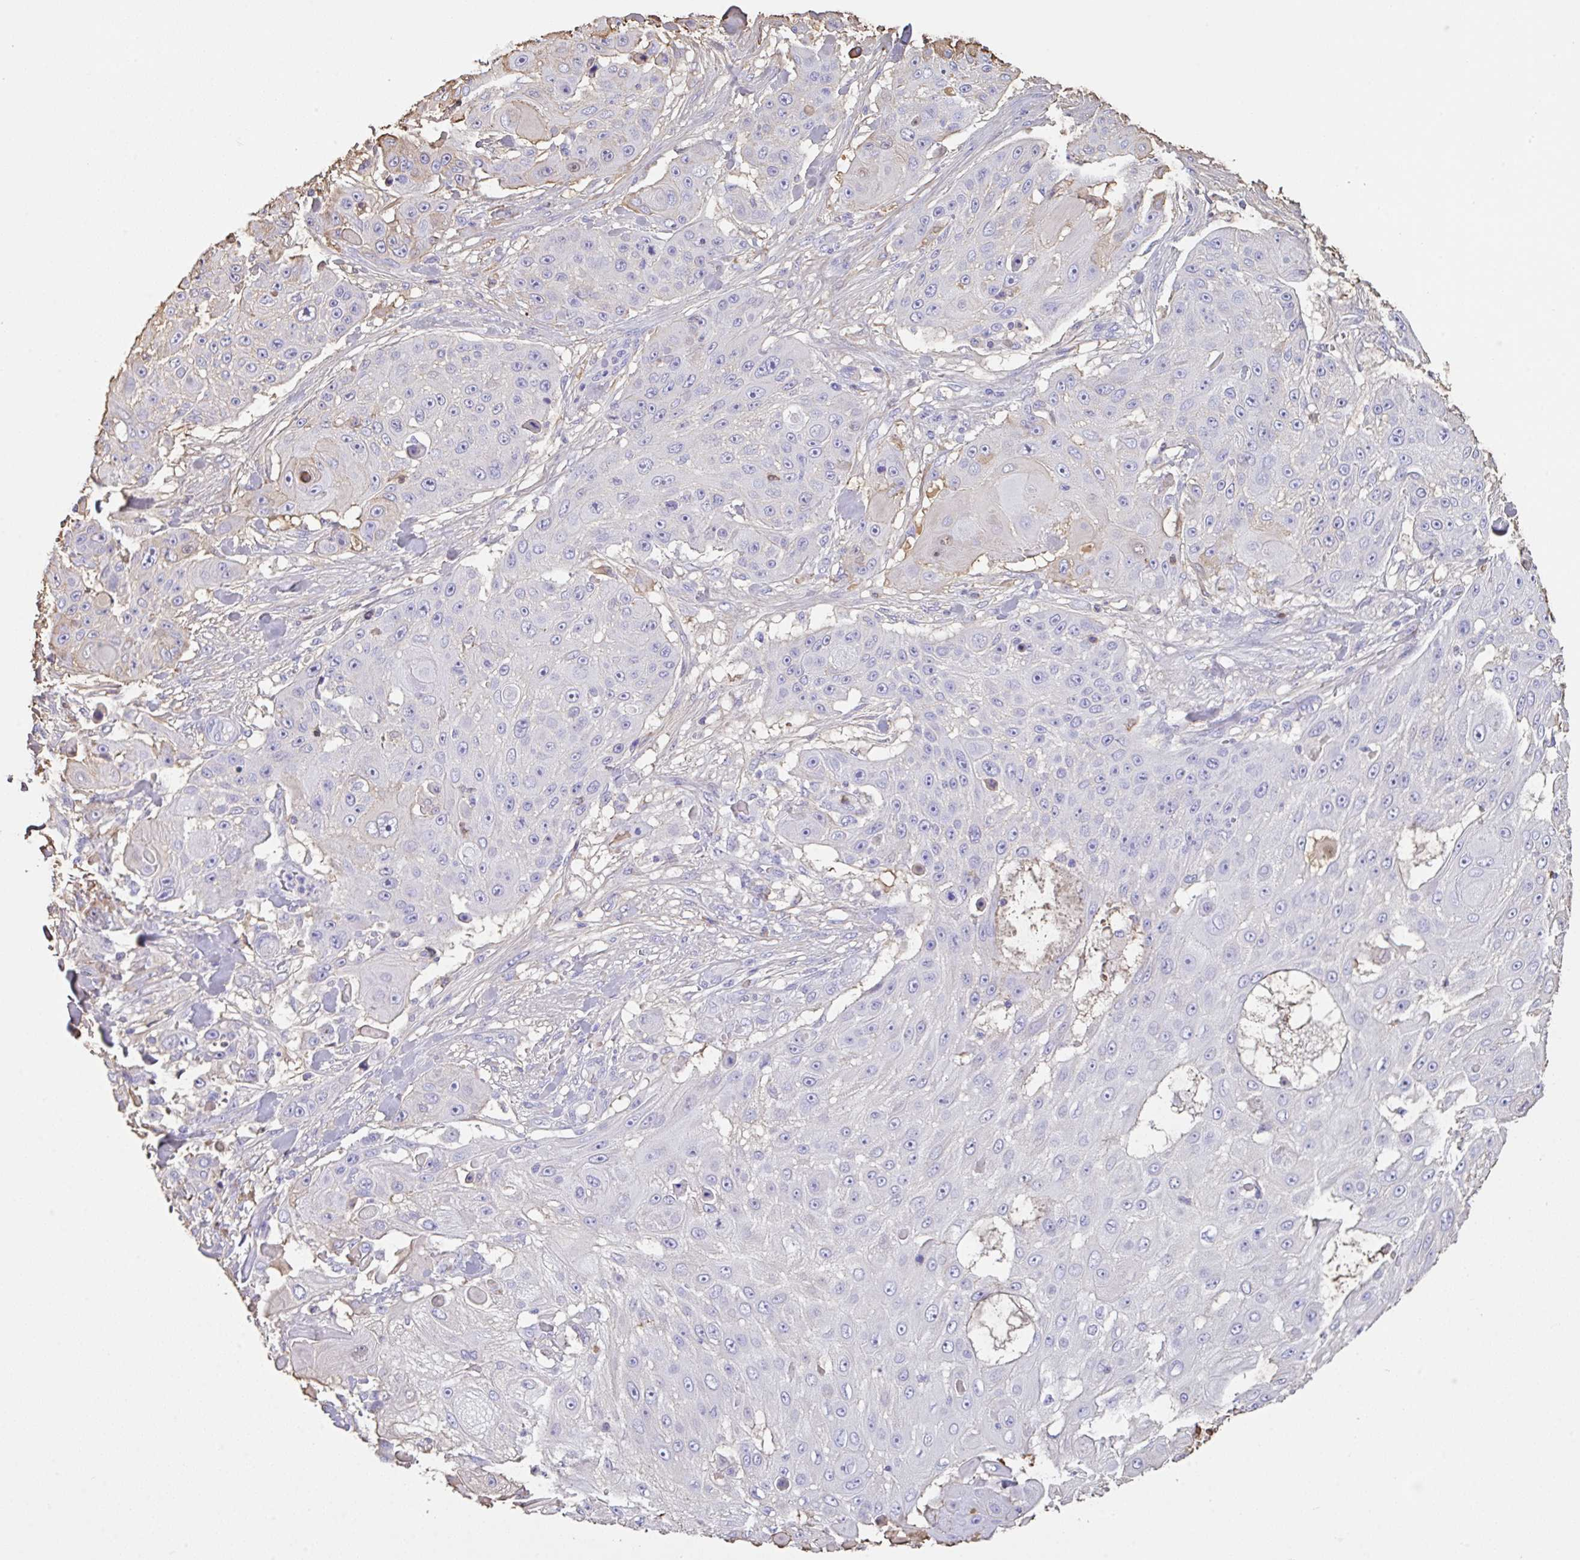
{"staining": {"intensity": "negative", "quantity": "none", "location": "none"}, "tissue": "skin cancer", "cell_type": "Tumor cells", "image_type": "cancer", "snomed": [{"axis": "morphology", "description": "Squamous cell carcinoma, NOS"}, {"axis": "topography", "description": "Skin"}], "caption": "DAB (3,3'-diaminobenzidine) immunohistochemical staining of human skin cancer reveals no significant expression in tumor cells. (Brightfield microscopy of DAB (3,3'-diaminobenzidine) IHC at high magnification).", "gene": "HOXC12", "patient": {"sex": "female", "age": 86}}